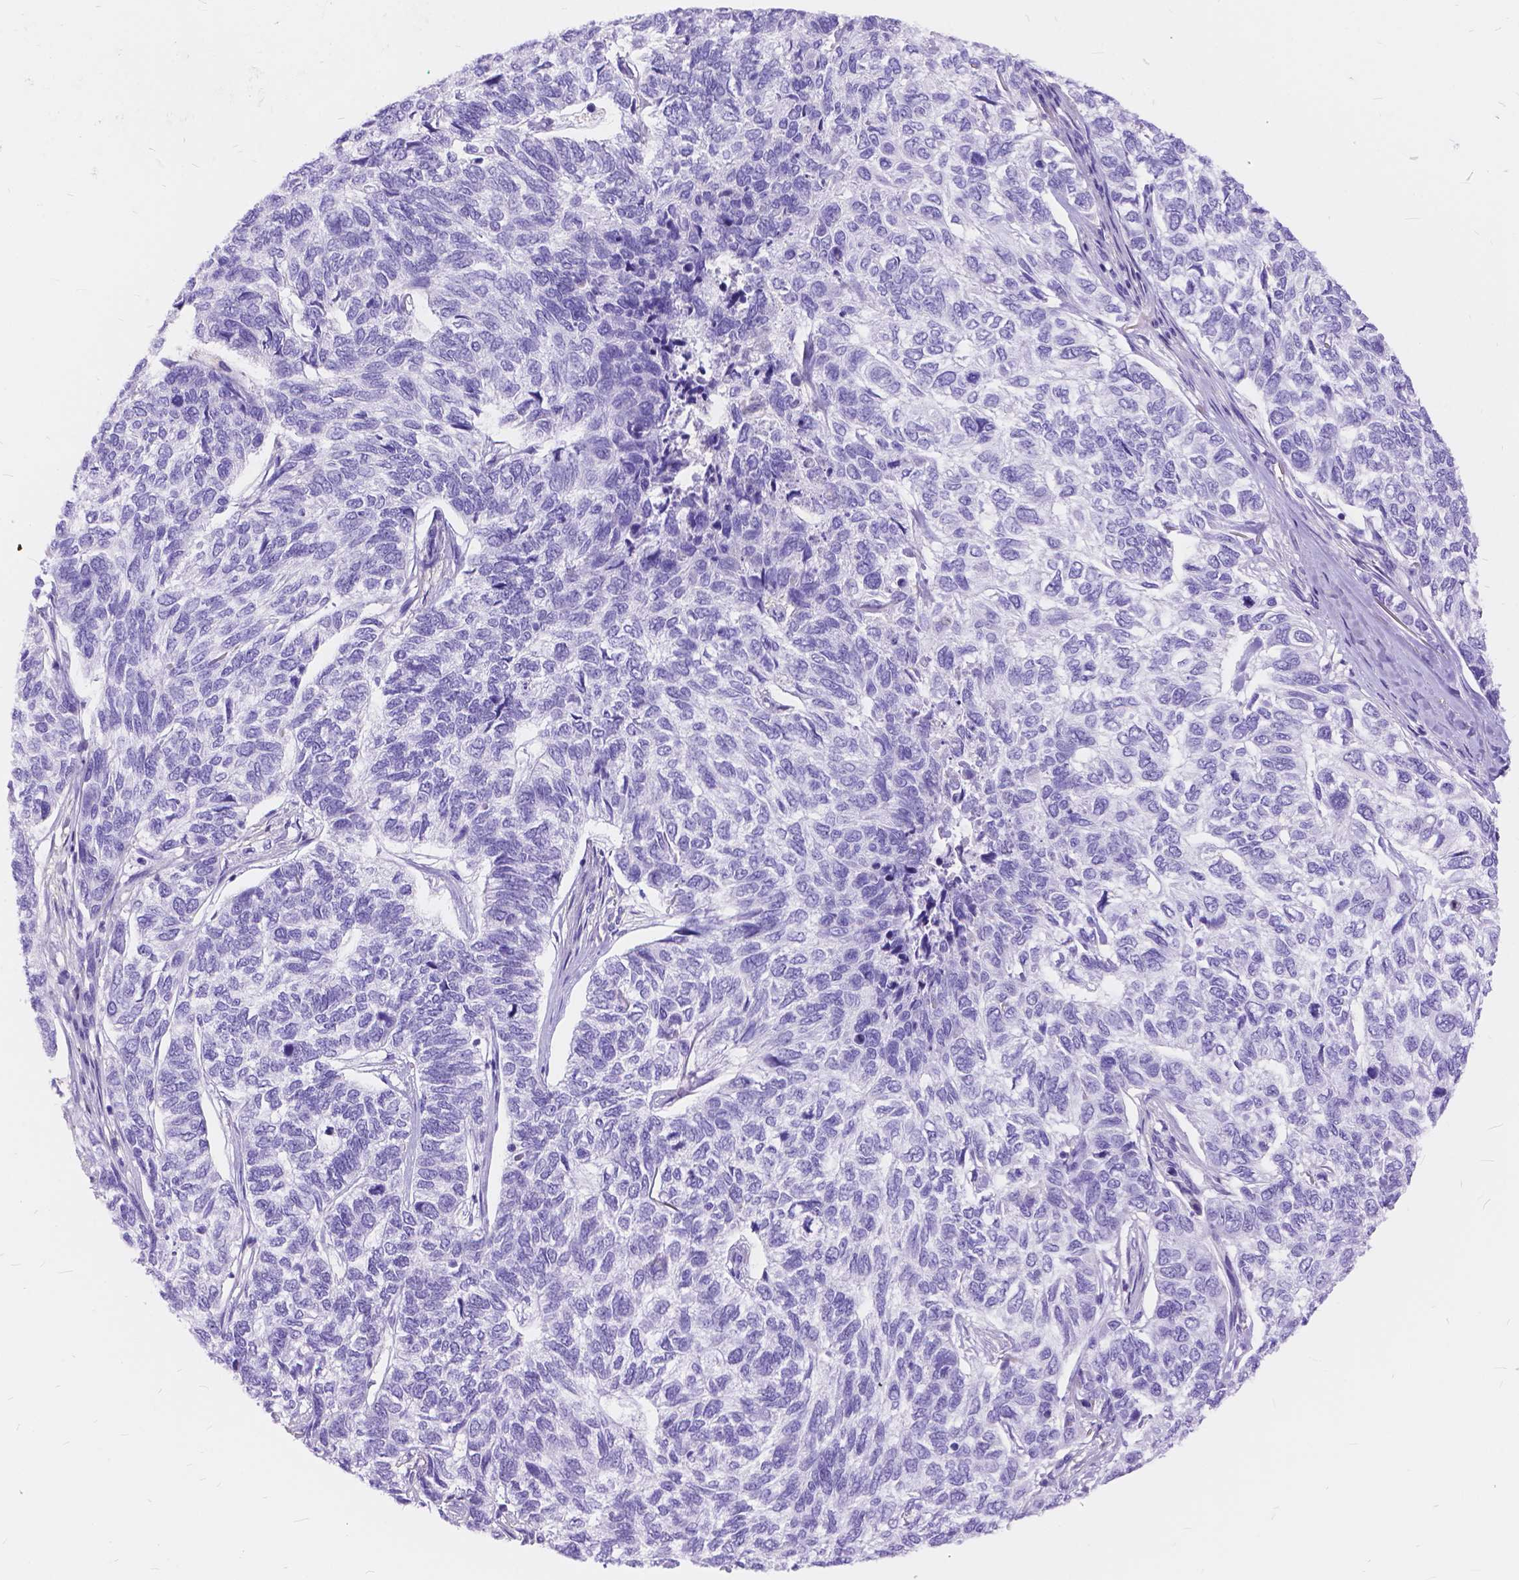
{"staining": {"intensity": "negative", "quantity": "none", "location": "none"}, "tissue": "skin cancer", "cell_type": "Tumor cells", "image_type": "cancer", "snomed": [{"axis": "morphology", "description": "Basal cell carcinoma"}, {"axis": "topography", "description": "Skin"}], "caption": "Basal cell carcinoma (skin) stained for a protein using immunohistochemistry (IHC) exhibits no positivity tumor cells.", "gene": "FOXL2", "patient": {"sex": "female", "age": 65}}